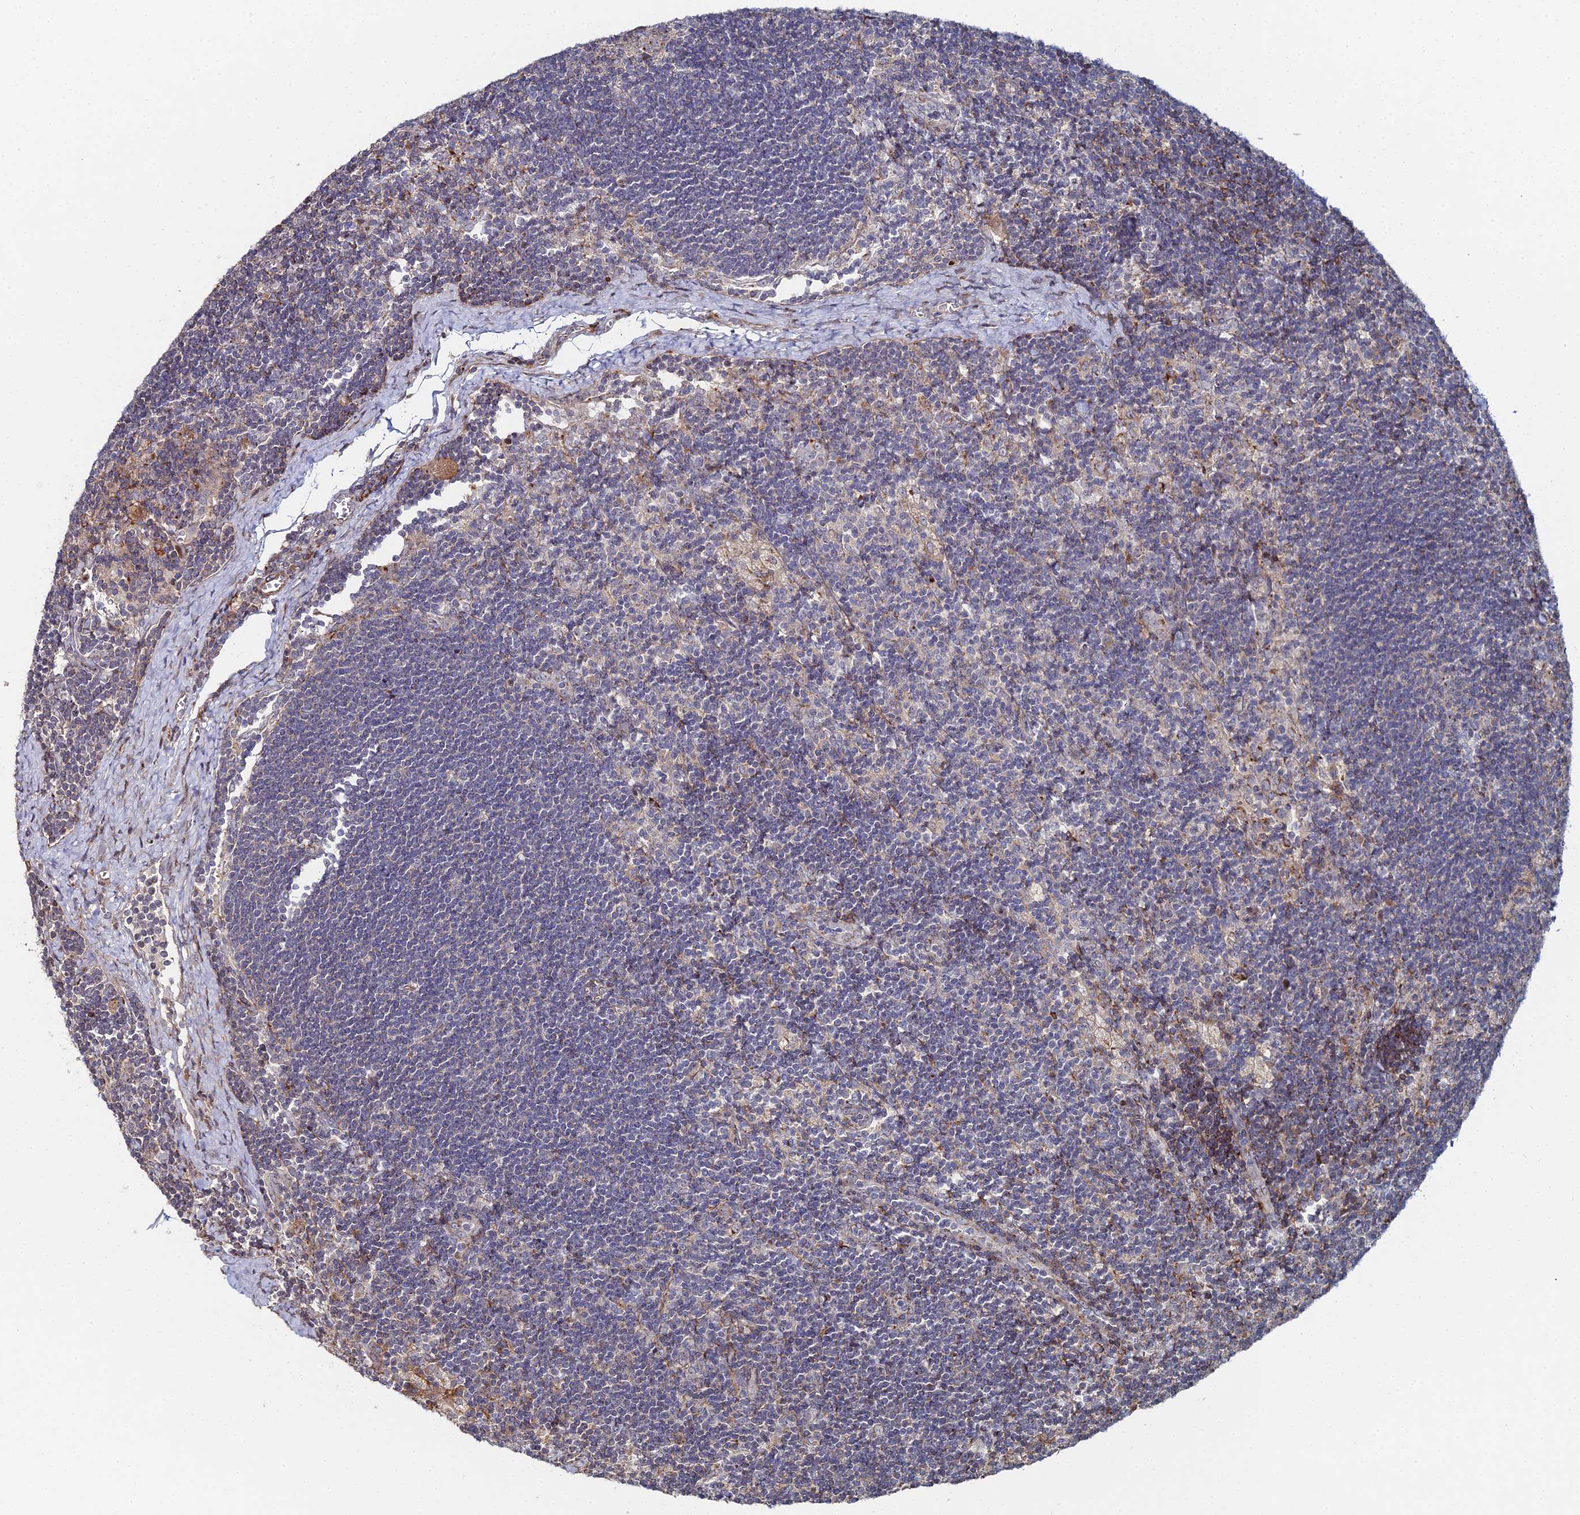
{"staining": {"intensity": "negative", "quantity": "none", "location": "none"}, "tissue": "lymph node", "cell_type": "Germinal center cells", "image_type": "normal", "snomed": [{"axis": "morphology", "description": "Normal tissue, NOS"}, {"axis": "topography", "description": "Lymph node"}], "caption": "Immunohistochemistry of normal human lymph node displays no staining in germinal center cells.", "gene": "SGMS1", "patient": {"sex": "male", "age": 24}}